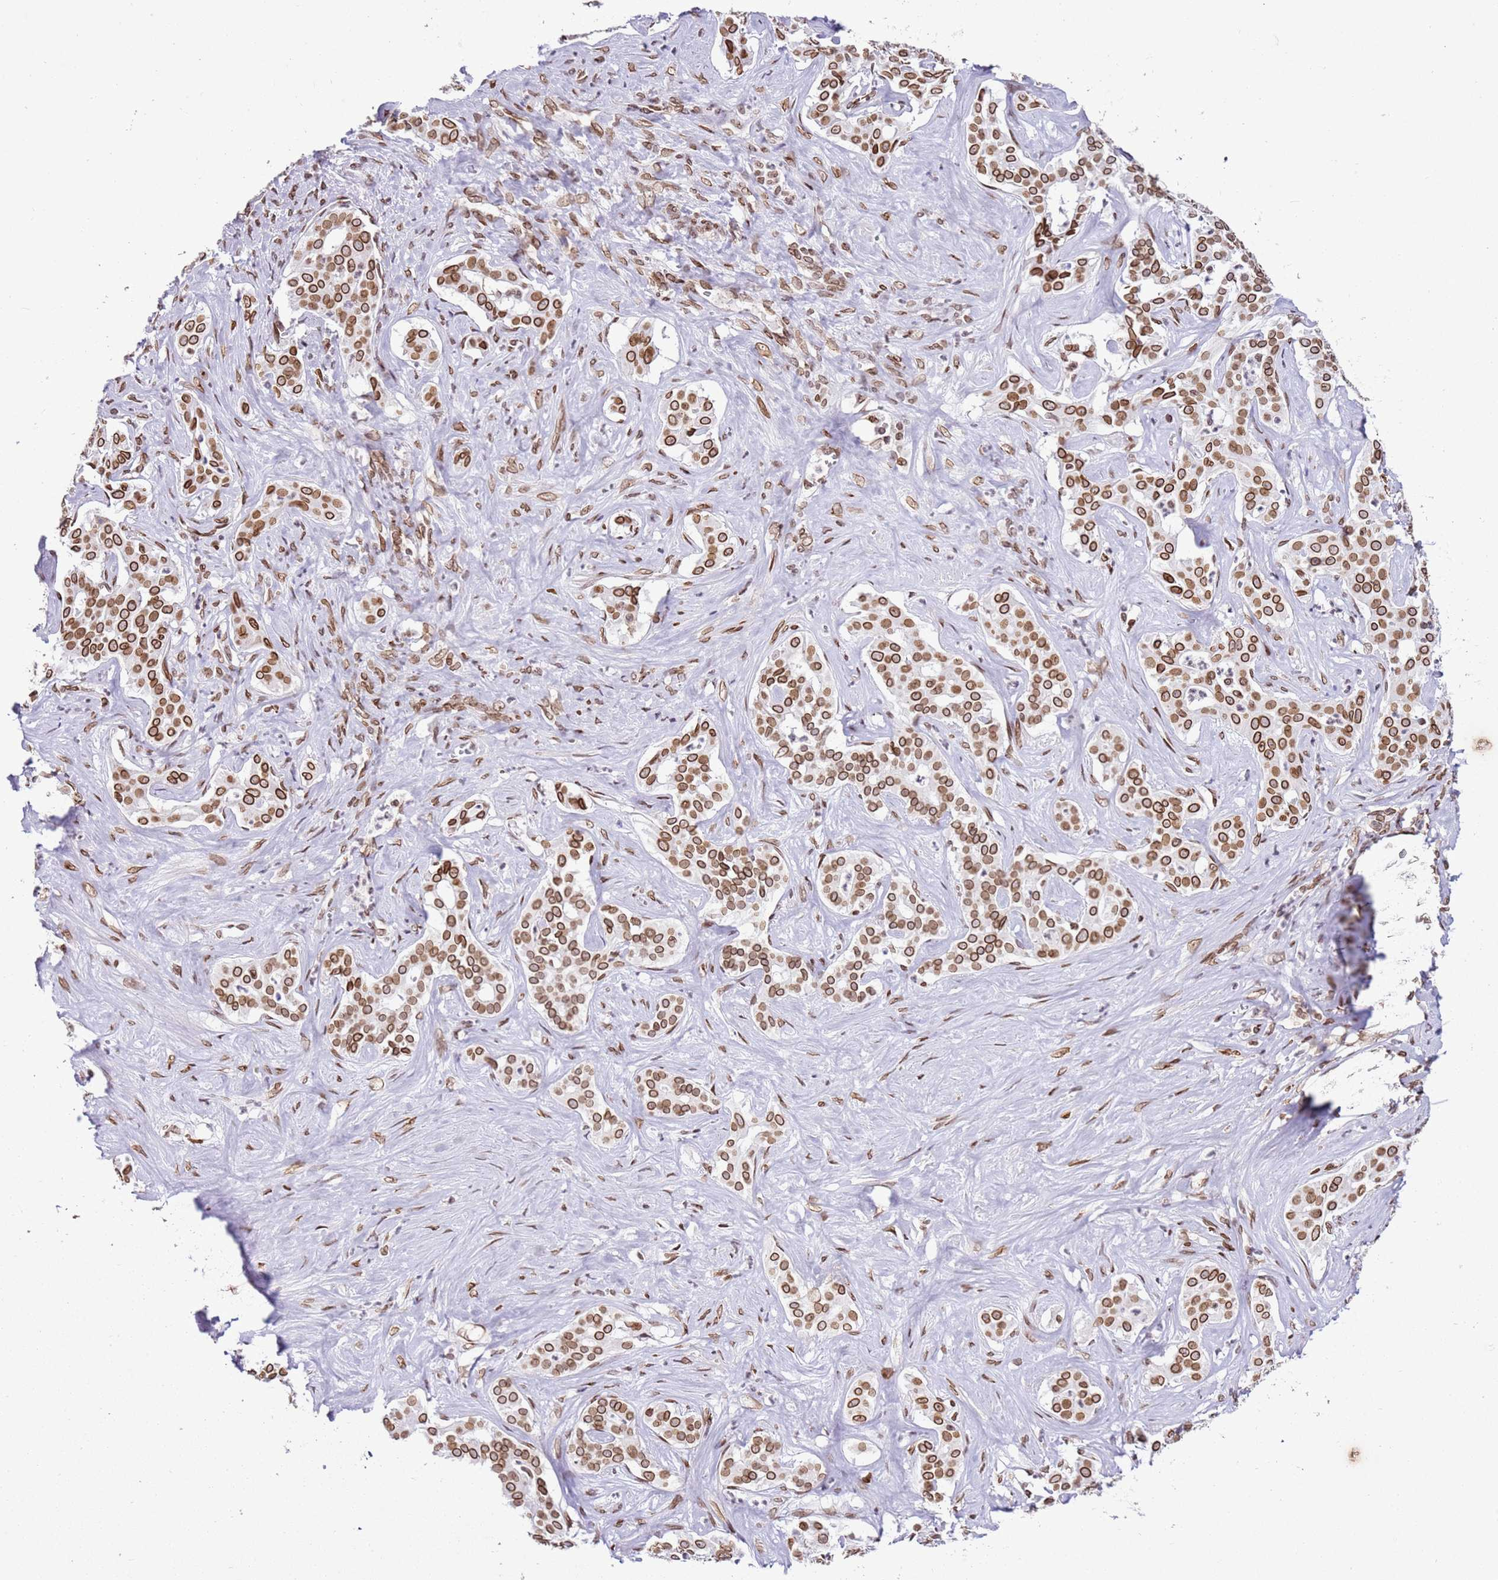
{"staining": {"intensity": "moderate", "quantity": ">75%", "location": "cytoplasmic/membranous,nuclear"}, "tissue": "liver cancer", "cell_type": "Tumor cells", "image_type": "cancer", "snomed": [{"axis": "morphology", "description": "Cholangiocarcinoma"}, {"axis": "topography", "description": "Liver"}], "caption": "Tumor cells reveal moderate cytoplasmic/membranous and nuclear expression in about >75% of cells in liver cancer (cholangiocarcinoma). The staining was performed using DAB (3,3'-diaminobenzidine) to visualize the protein expression in brown, while the nuclei were stained in blue with hematoxylin (Magnification: 20x).", "gene": "POU6F1", "patient": {"sex": "male", "age": 67}}